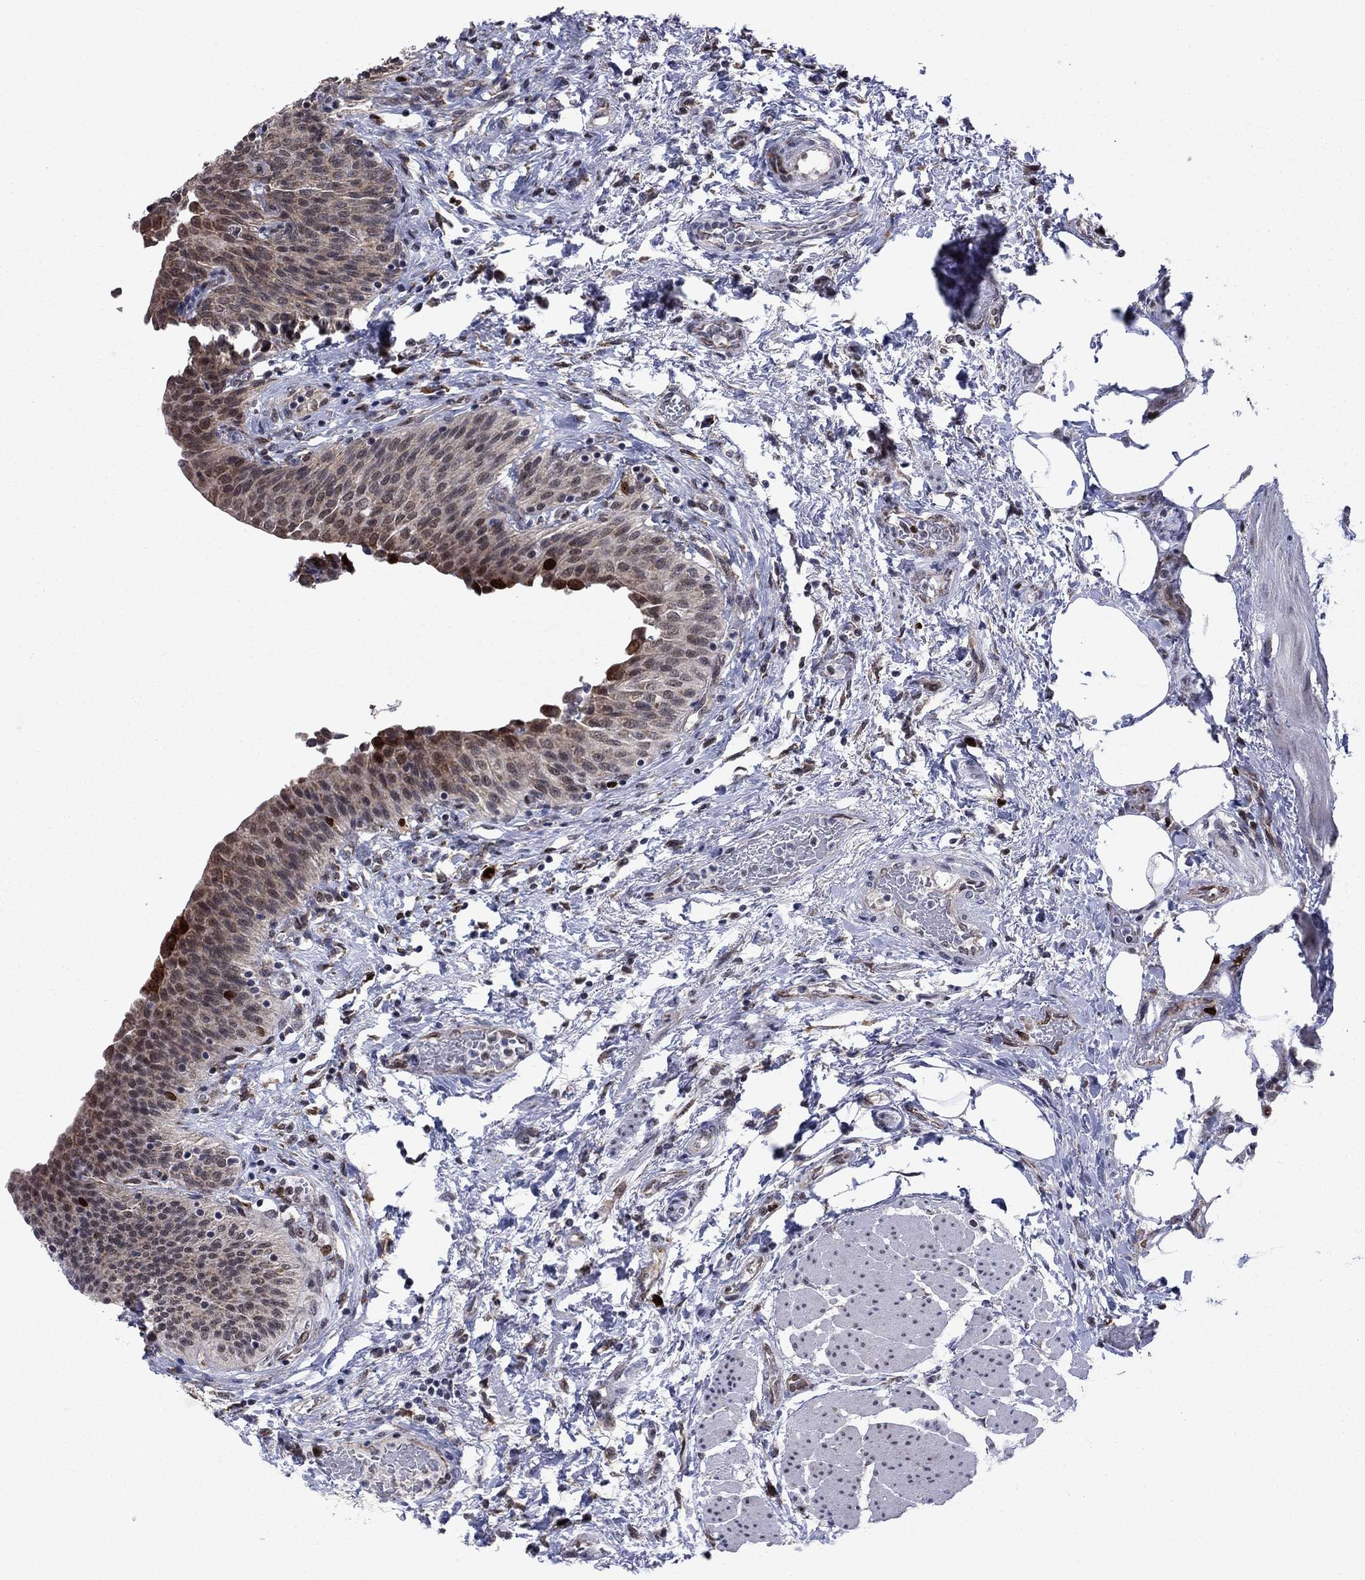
{"staining": {"intensity": "strong", "quantity": "<25%", "location": "cytoplasmic/membranous,nuclear"}, "tissue": "urinary bladder", "cell_type": "Urothelial cells", "image_type": "normal", "snomed": [{"axis": "morphology", "description": "Normal tissue, NOS"}, {"axis": "morphology", "description": "Metaplasia, NOS"}, {"axis": "topography", "description": "Urinary bladder"}], "caption": "Immunohistochemistry of unremarkable human urinary bladder displays medium levels of strong cytoplasmic/membranous,nuclear expression in approximately <25% of urothelial cells.", "gene": "CDCA5", "patient": {"sex": "male", "age": 68}}